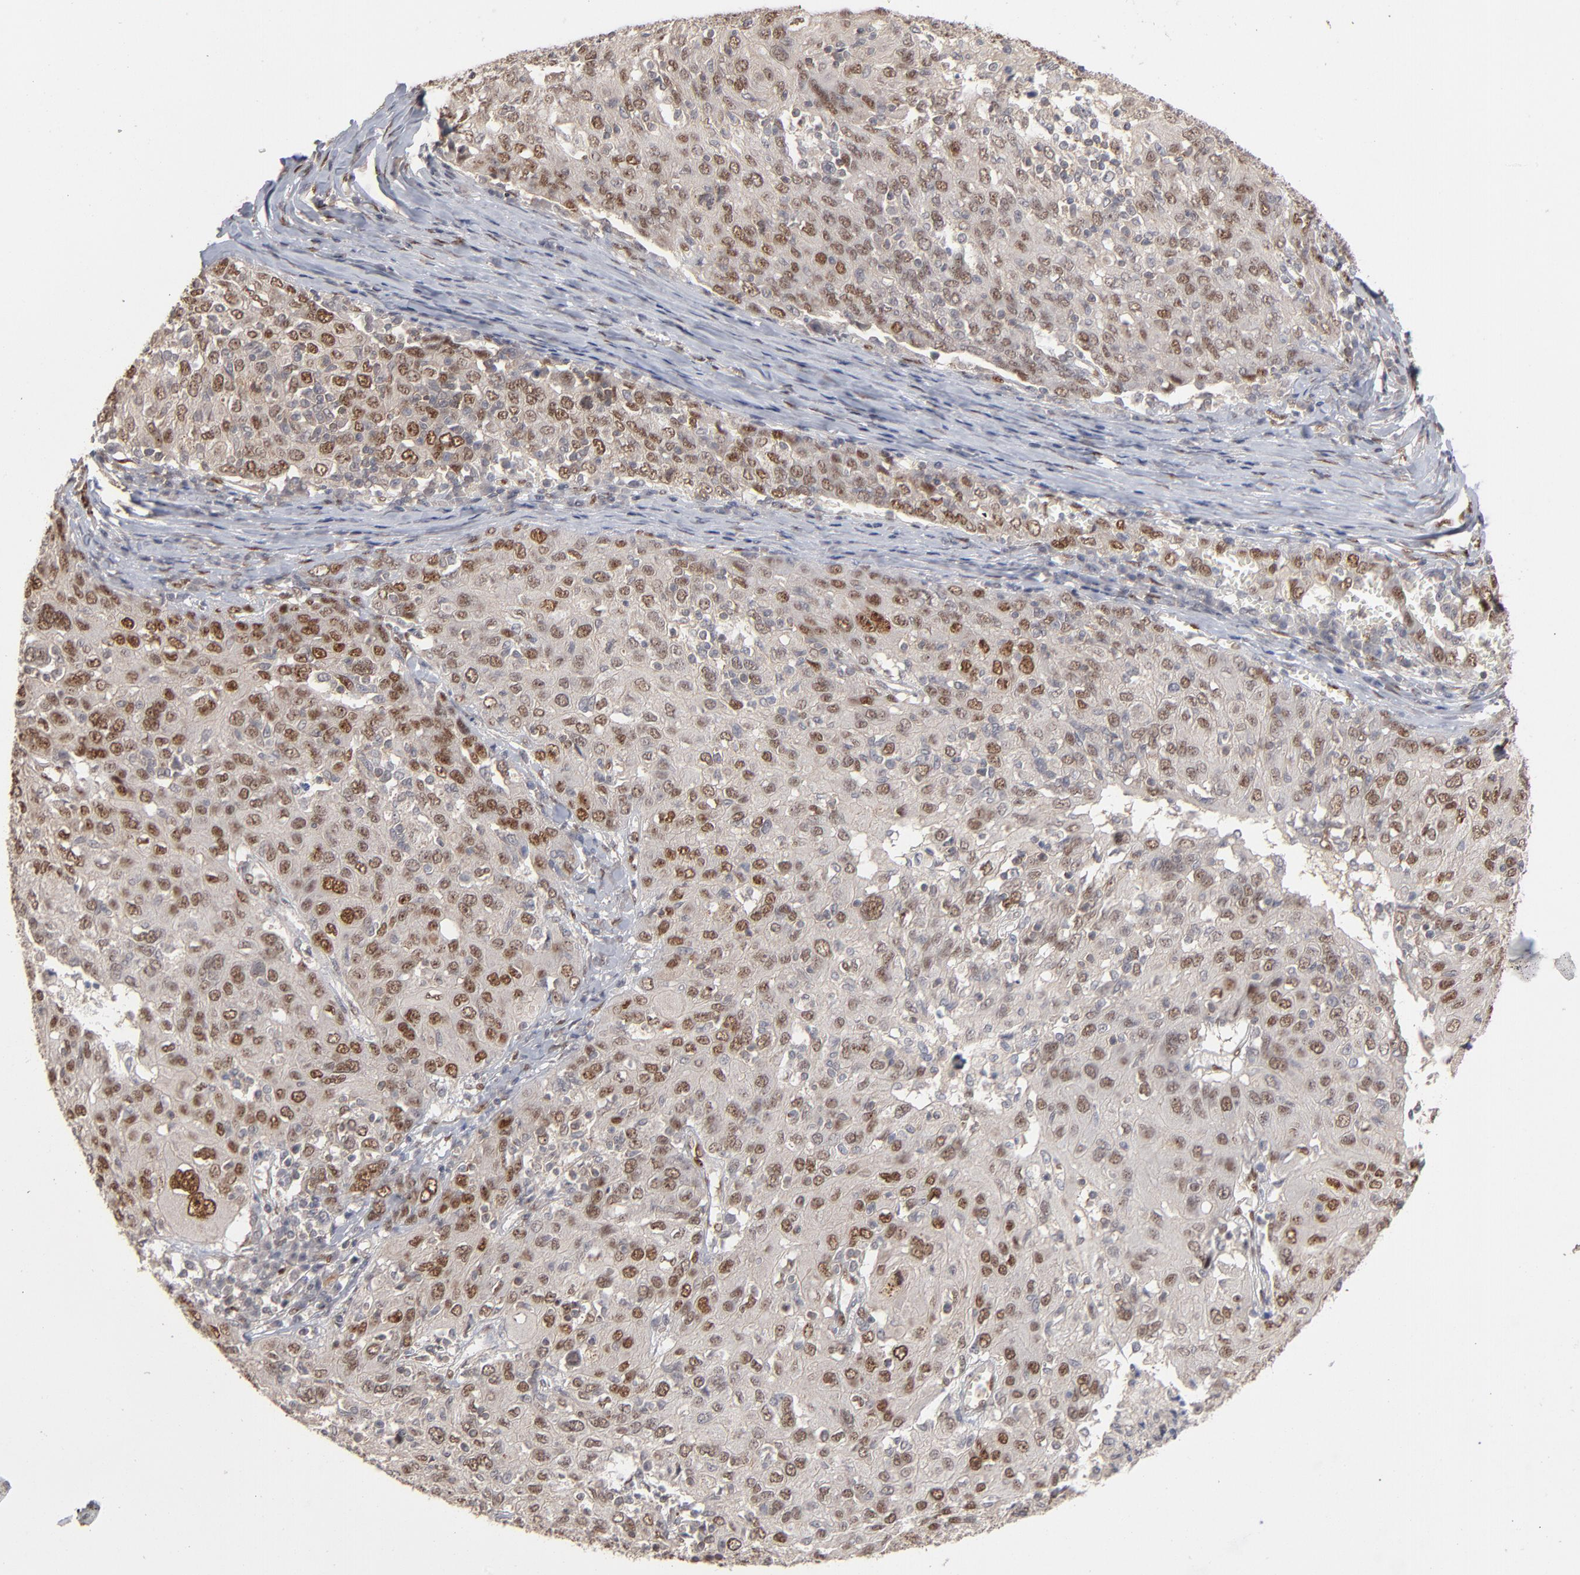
{"staining": {"intensity": "moderate", "quantity": ">75%", "location": "nuclear"}, "tissue": "ovarian cancer", "cell_type": "Tumor cells", "image_type": "cancer", "snomed": [{"axis": "morphology", "description": "Carcinoma, endometroid"}, {"axis": "topography", "description": "Ovary"}], "caption": "High-magnification brightfield microscopy of ovarian cancer stained with DAB (brown) and counterstained with hematoxylin (blue). tumor cells exhibit moderate nuclear positivity is appreciated in about>75% of cells.", "gene": "NFIB", "patient": {"sex": "female", "age": 50}}